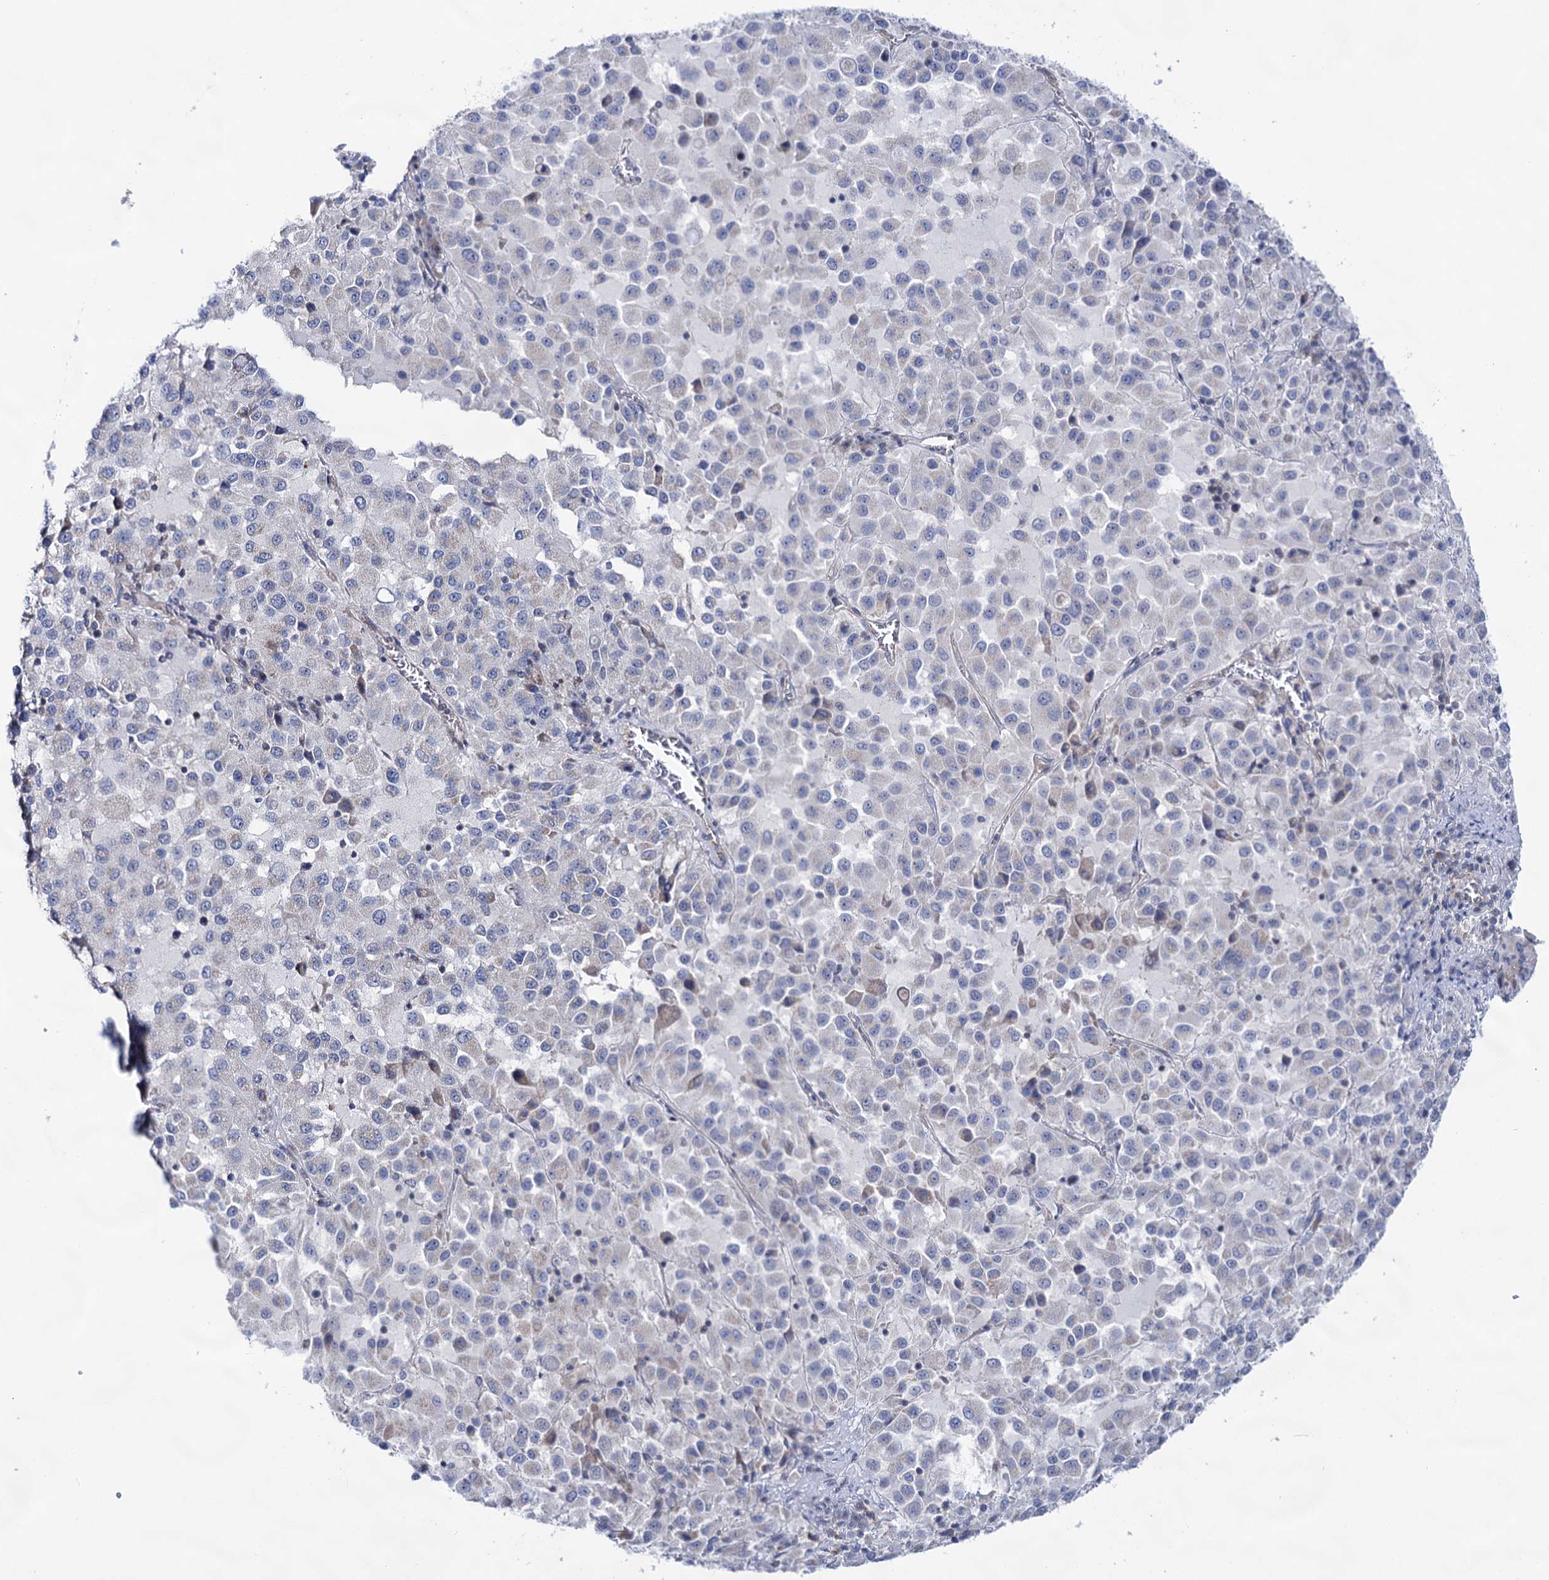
{"staining": {"intensity": "negative", "quantity": "none", "location": "none"}, "tissue": "melanoma", "cell_type": "Tumor cells", "image_type": "cancer", "snomed": [{"axis": "morphology", "description": "Malignant melanoma, Metastatic site"}, {"axis": "topography", "description": "Lung"}], "caption": "This is an immunohistochemistry (IHC) micrograph of human malignant melanoma (metastatic site). There is no positivity in tumor cells.", "gene": "ABLIM1", "patient": {"sex": "male", "age": 64}}